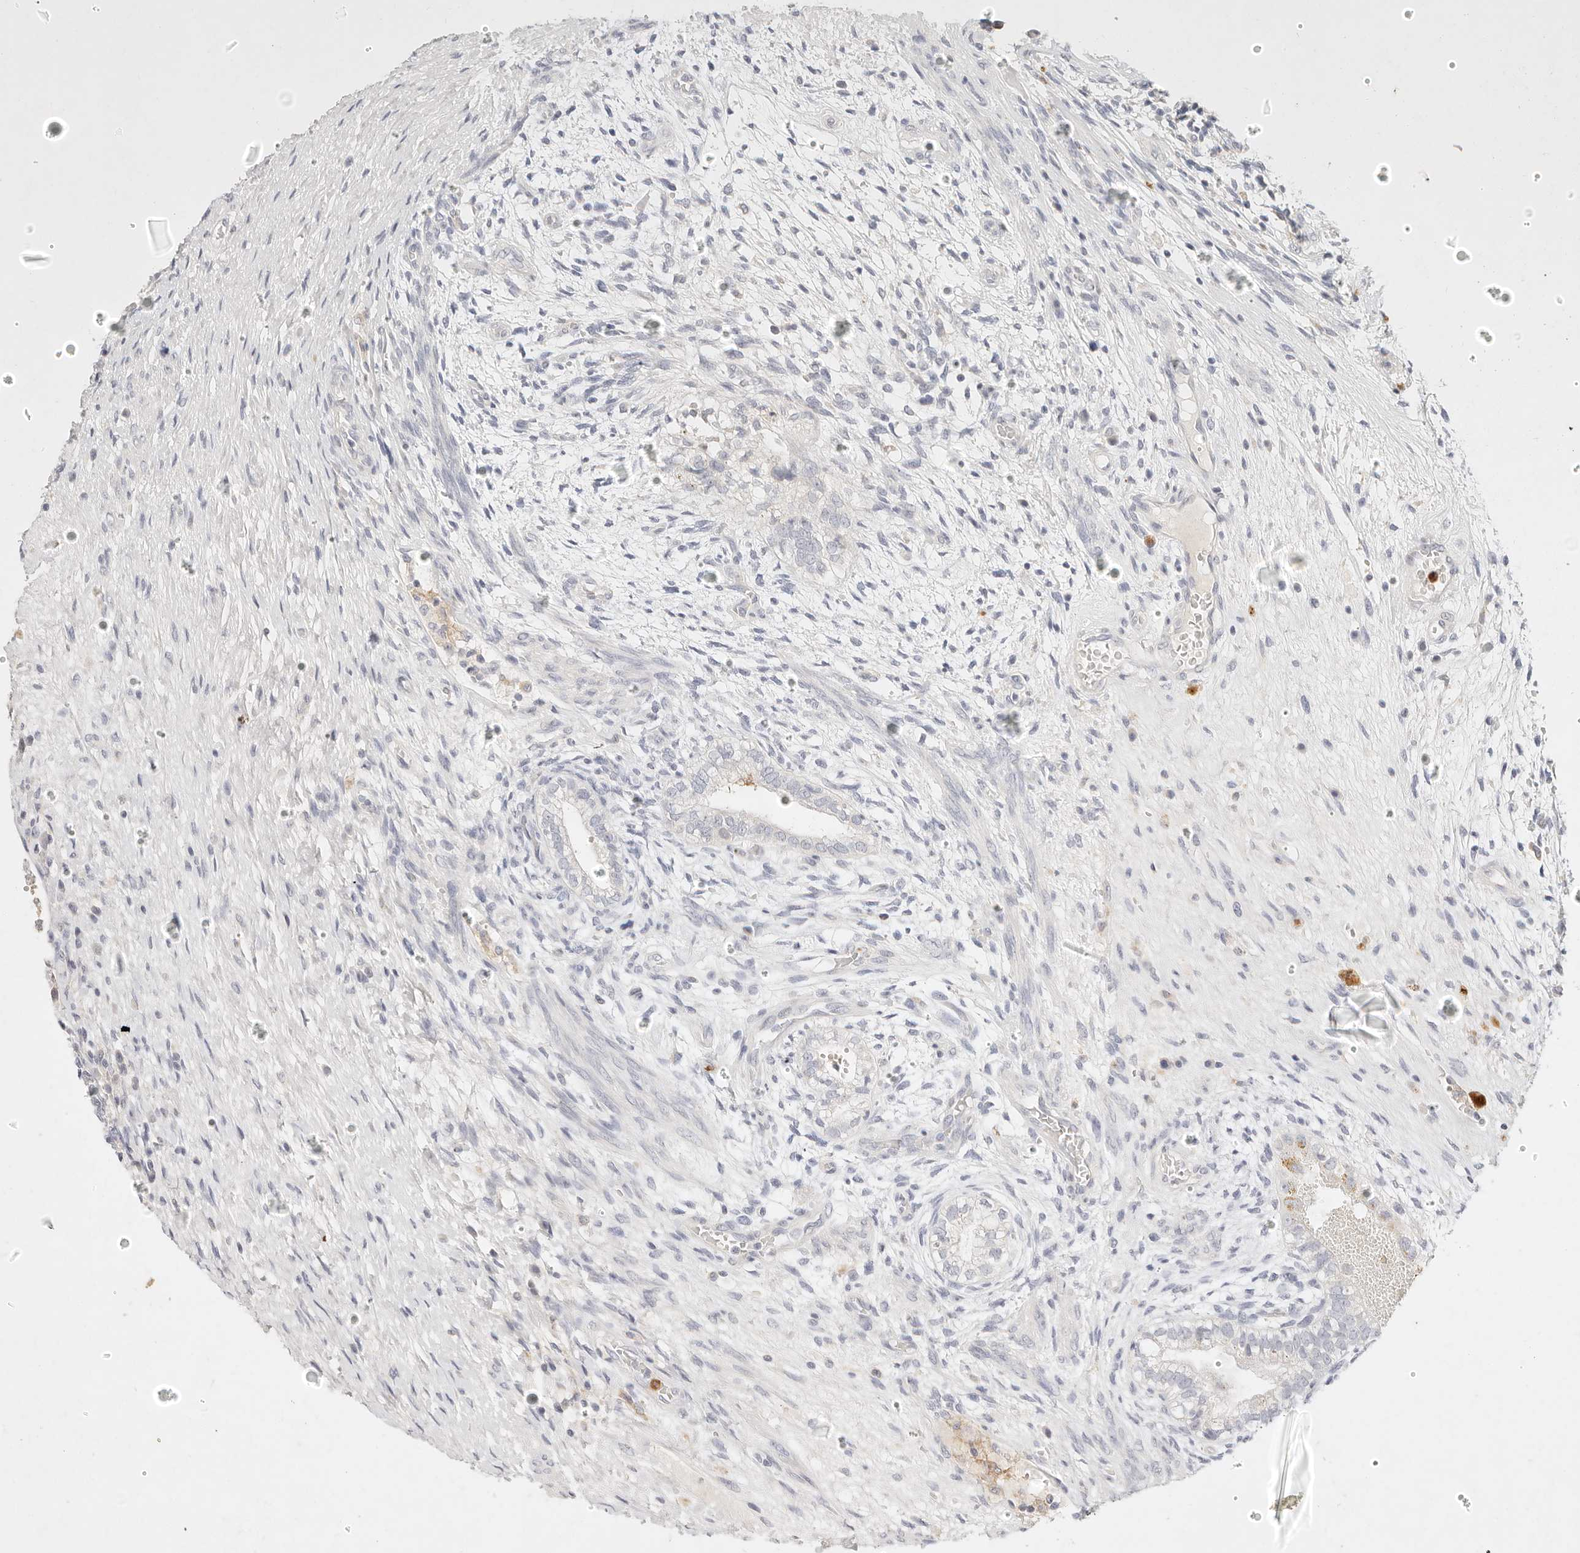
{"staining": {"intensity": "negative", "quantity": "none", "location": "none"}, "tissue": "testis cancer", "cell_type": "Tumor cells", "image_type": "cancer", "snomed": [{"axis": "morphology", "description": "Carcinoma, Embryonal, NOS"}, {"axis": "topography", "description": "Testis"}], "caption": "Micrograph shows no protein staining in tumor cells of testis embryonal carcinoma tissue. The staining was performed using DAB to visualize the protein expression in brown, while the nuclei were stained in blue with hematoxylin (Magnification: 20x).", "gene": "GPR84", "patient": {"sex": "male", "age": 26}}